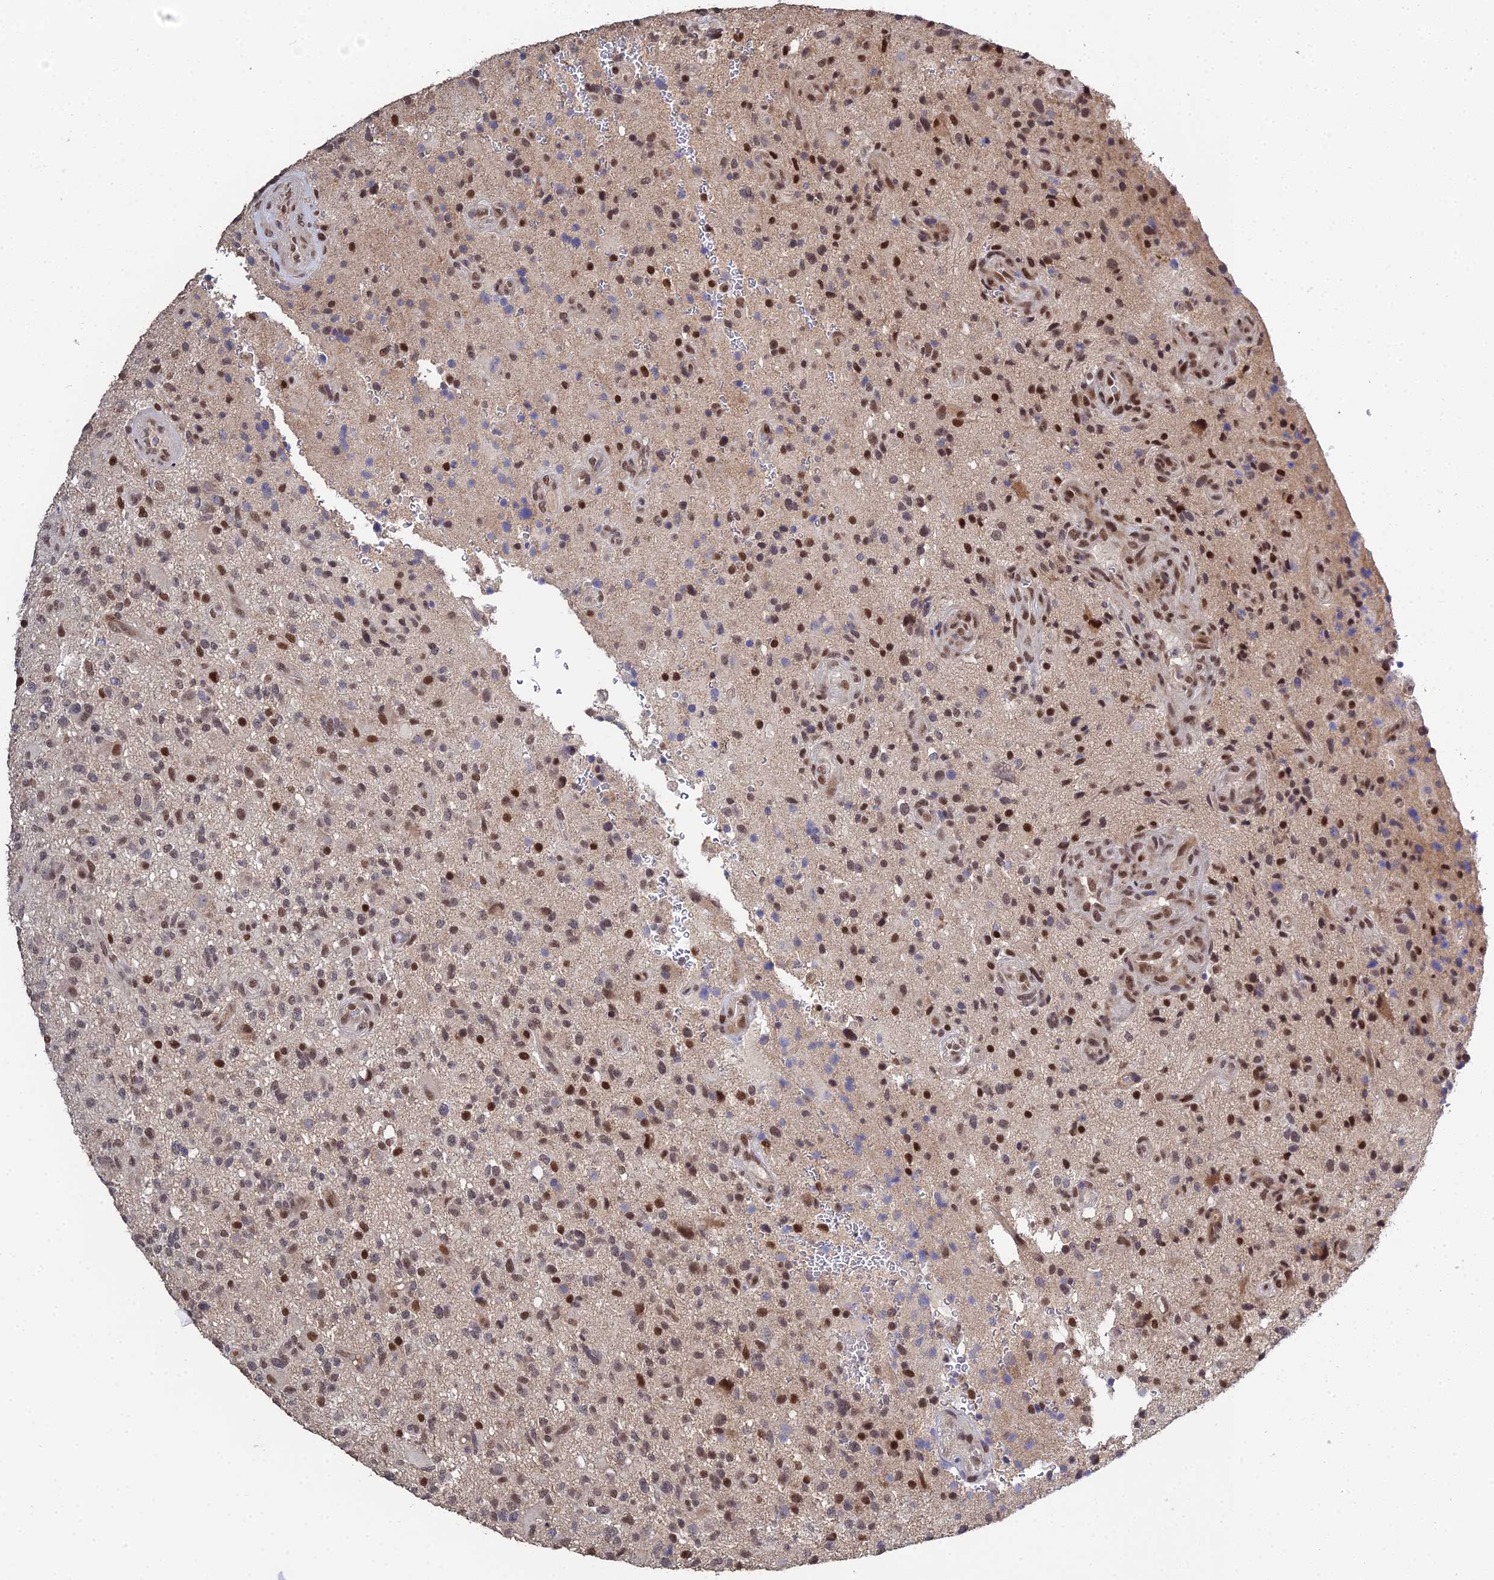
{"staining": {"intensity": "moderate", "quantity": "25%-75%", "location": "nuclear"}, "tissue": "glioma", "cell_type": "Tumor cells", "image_type": "cancer", "snomed": [{"axis": "morphology", "description": "Glioma, malignant, High grade"}, {"axis": "topography", "description": "Brain"}], "caption": "Protein analysis of glioma tissue reveals moderate nuclear positivity in approximately 25%-75% of tumor cells.", "gene": "ERCC5", "patient": {"sex": "male", "age": 47}}